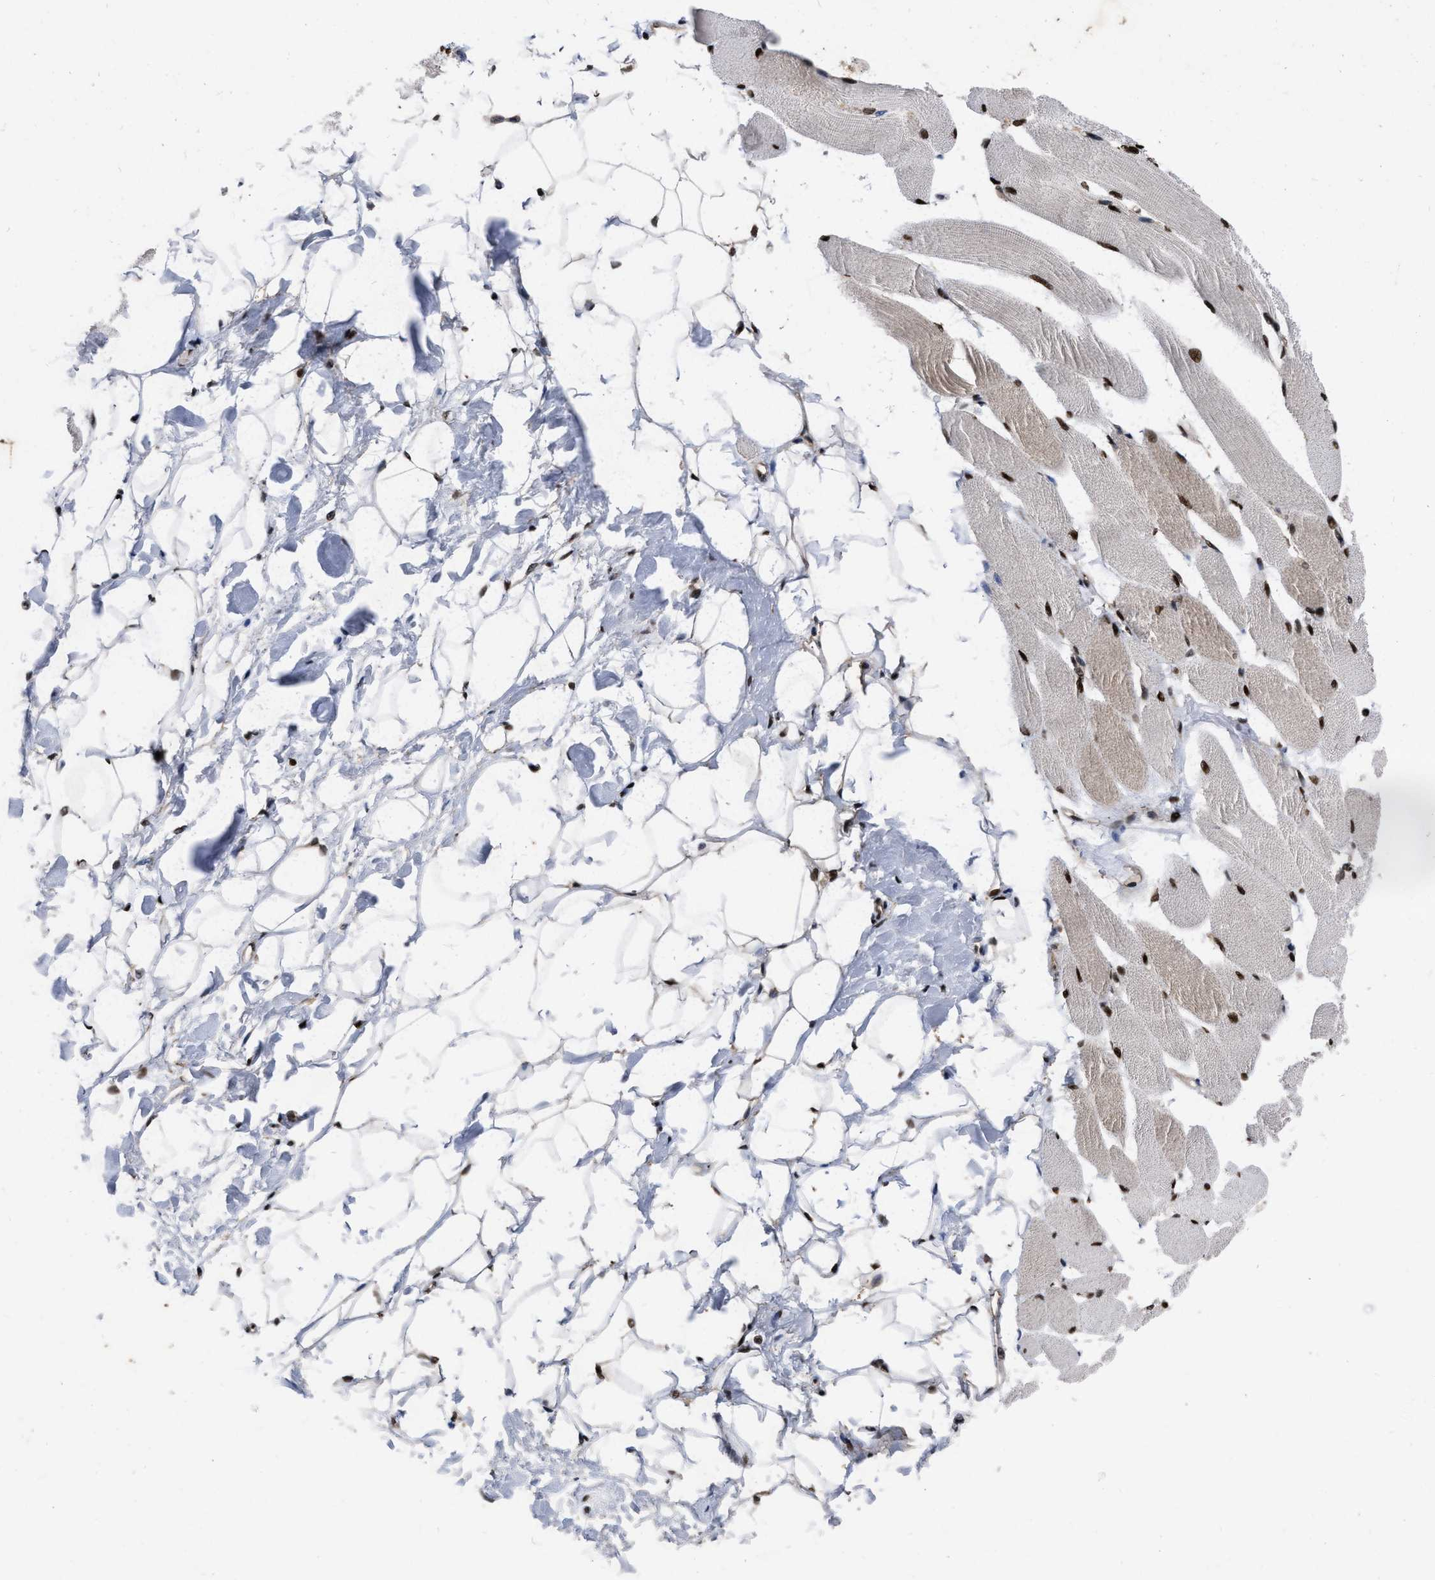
{"staining": {"intensity": "strong", "quantity": ">75%", "location": "cytoplasmic/membranous,nuclear"}, "tissue": "skeletal muscle", "cell_type": "Myocytes", "image_type": "normal", "snomed": [{"axis": "morphology", "description": "Normal tissue, NOS"}, {"axis": "topography", "description": "Skeletal muscle"}, {"axis": "topography", "description": "Peripheral nerve tissue"}], "caption": "The micrograph shows staining of normal skeletal muscle, revealing strong cytoplasmic/membranous,nuclear protein expression (brown color) within myocytes. Immunohistochemistry stains the protein in brown and the nuclei are stained blue.", "gene": "MDM4", "patient": {"sex": "female", "age": 84}}